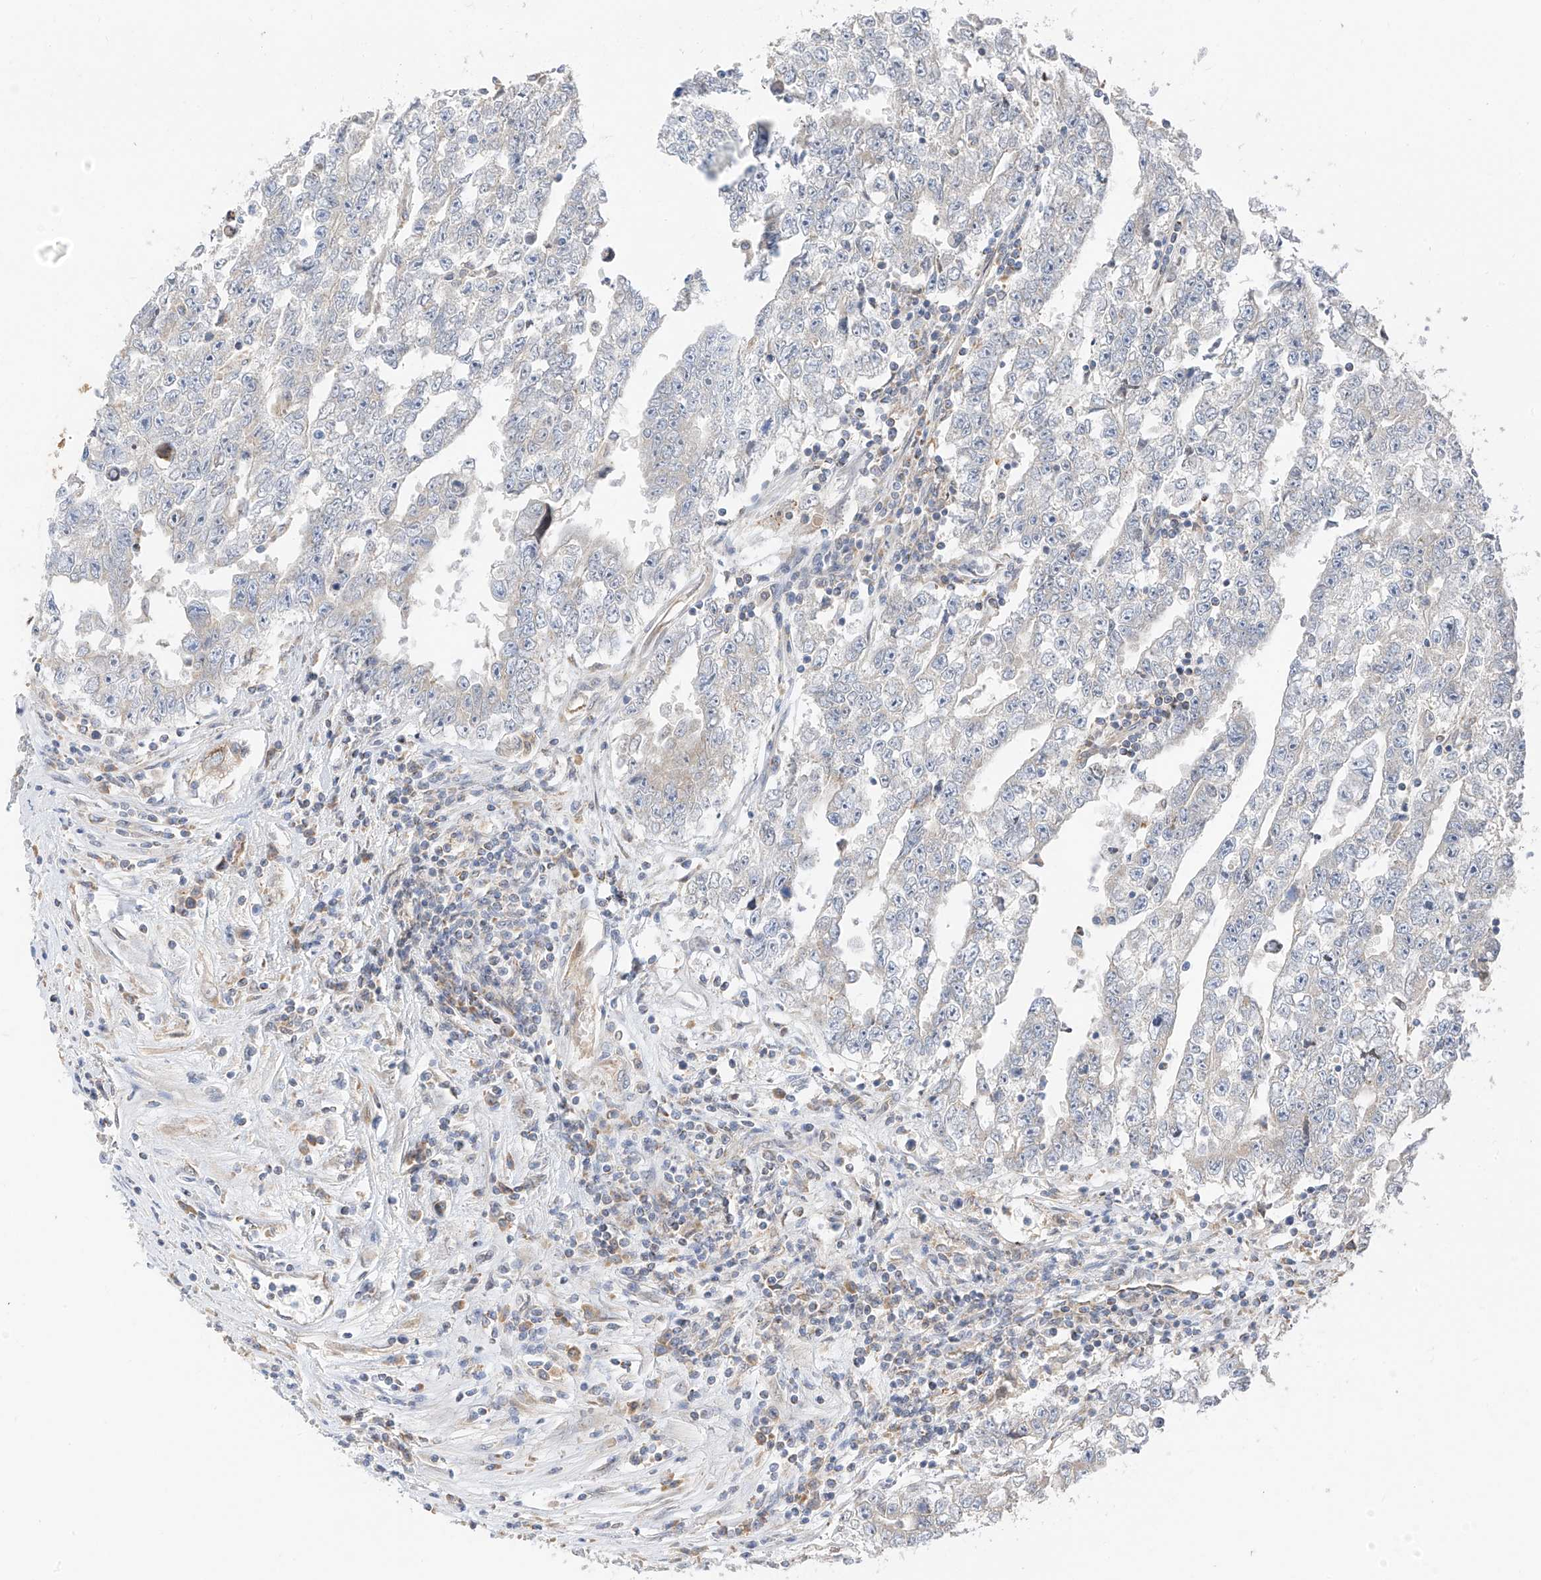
{"staining": {"intensity": "negative", "quantity": "none", "location": "none"}, "tissue": "testis cancer", "cell_type": "Tumor cells", "image_type": "cancer", "snomed": [{"axis": "morphology", "description": "Carcinoma, Embryonal, NOS"}, {"axis": "topography", "description": "Testis"}], "caption": "IHC of human testis cancer exhibits no positivity in tumor cells. (DAB IHC visualized using brightfield microscopy, high magnification).", "gene": "PPA2", "patient": {"sex": "male", "age": 25}}